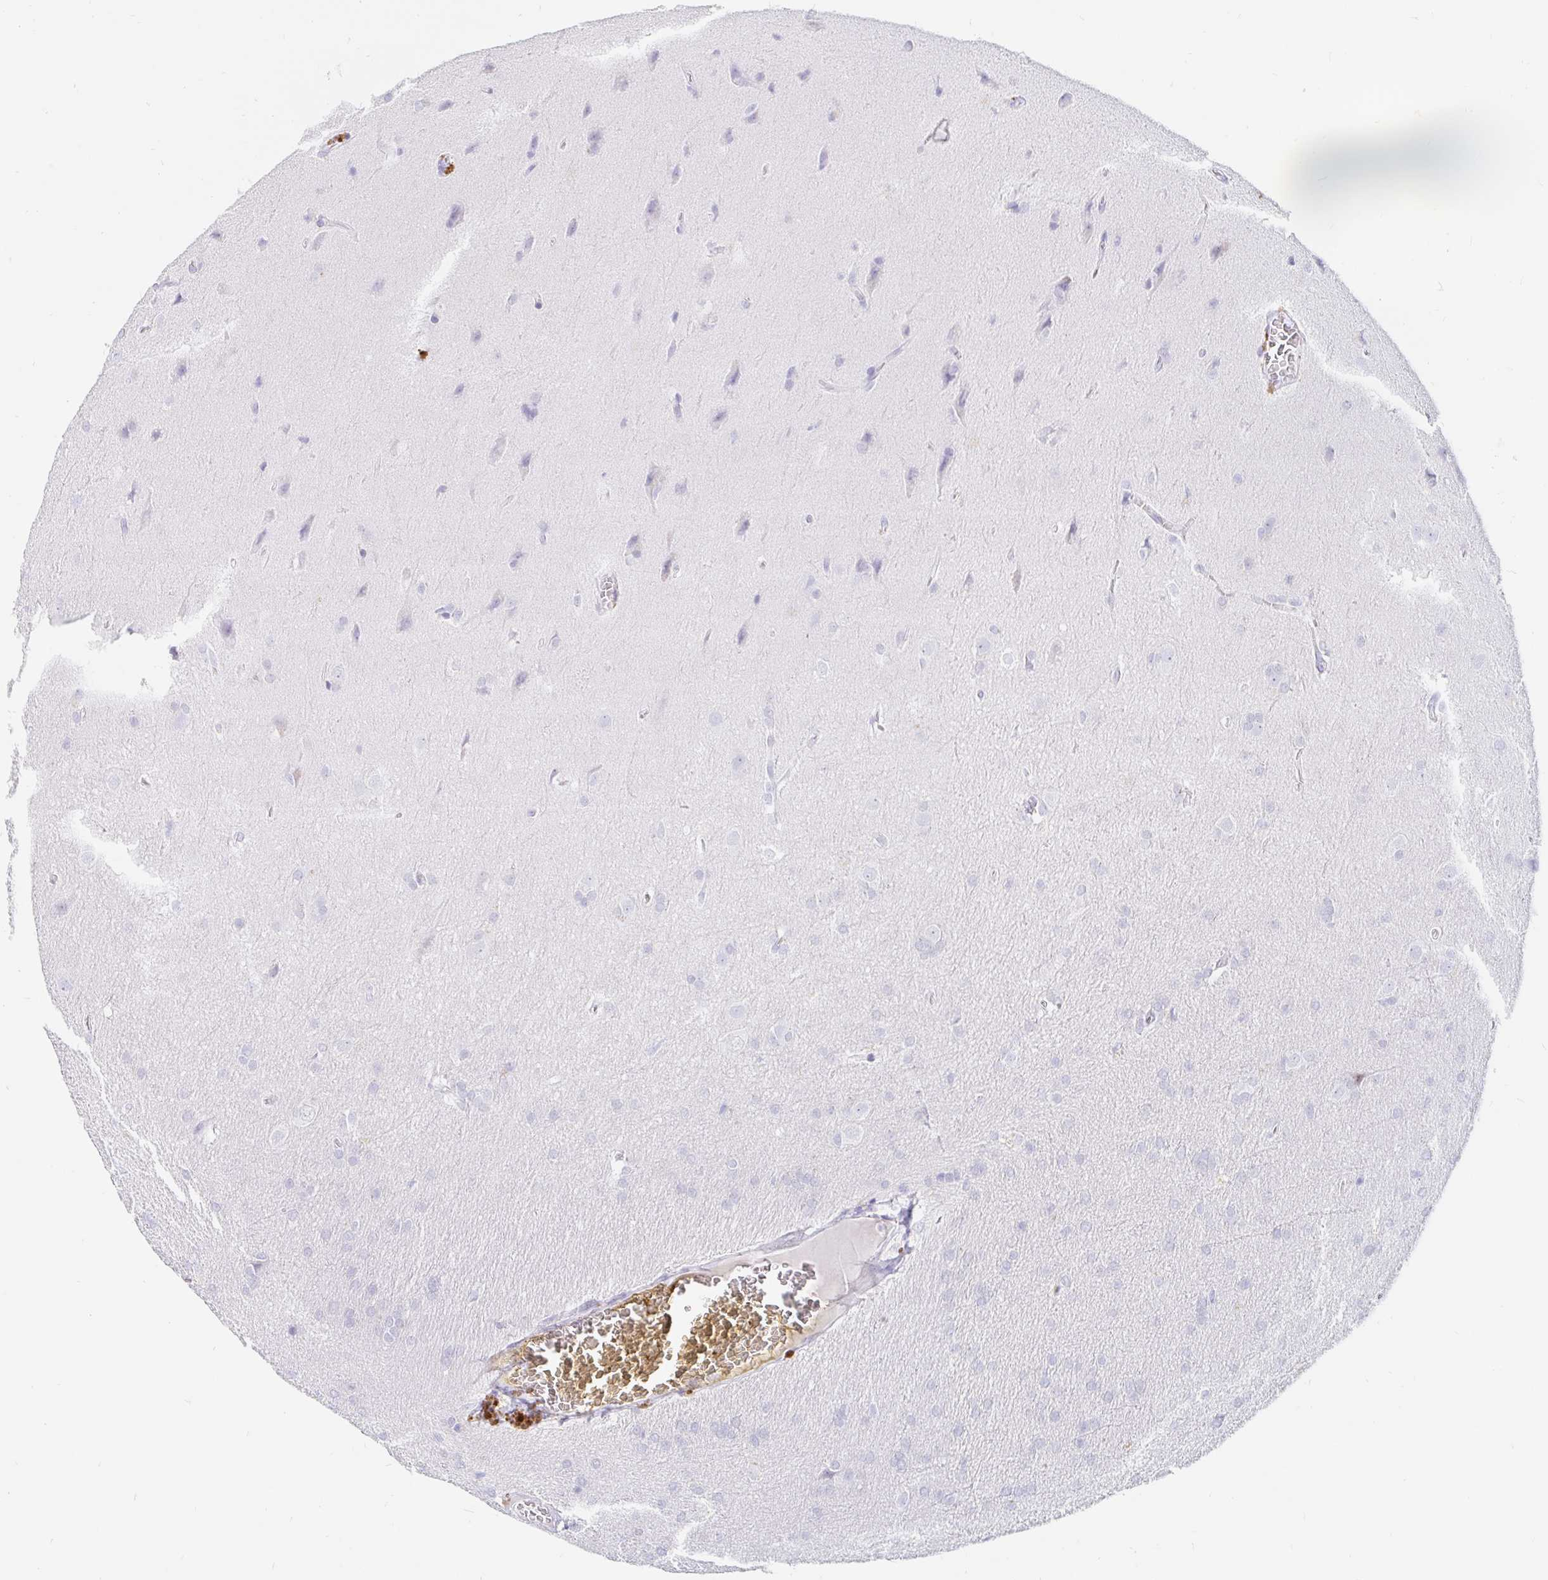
{"staining": {"intensity": "negative", "quantity": "none", "location": "none"}, "tissue": "glioma", "cell_type": "Tumor cells", "image_type": "cancer", "snomed": [{"axis": "morphology", "description": "Glioma, malignant, Low grade"}, {"axis": "topography", "description": "Brain"}], "caption": "This histopathology image is of malignant glioma (low-grade) stained with immunohistochemistry to label a protein in brown with the nuclei are counter-stained blue. There is no positivity in tumor cells. Nuclei are stained in blue.", "gene": "OR6T1", "patient": {"sex": "female", "age": 32}}